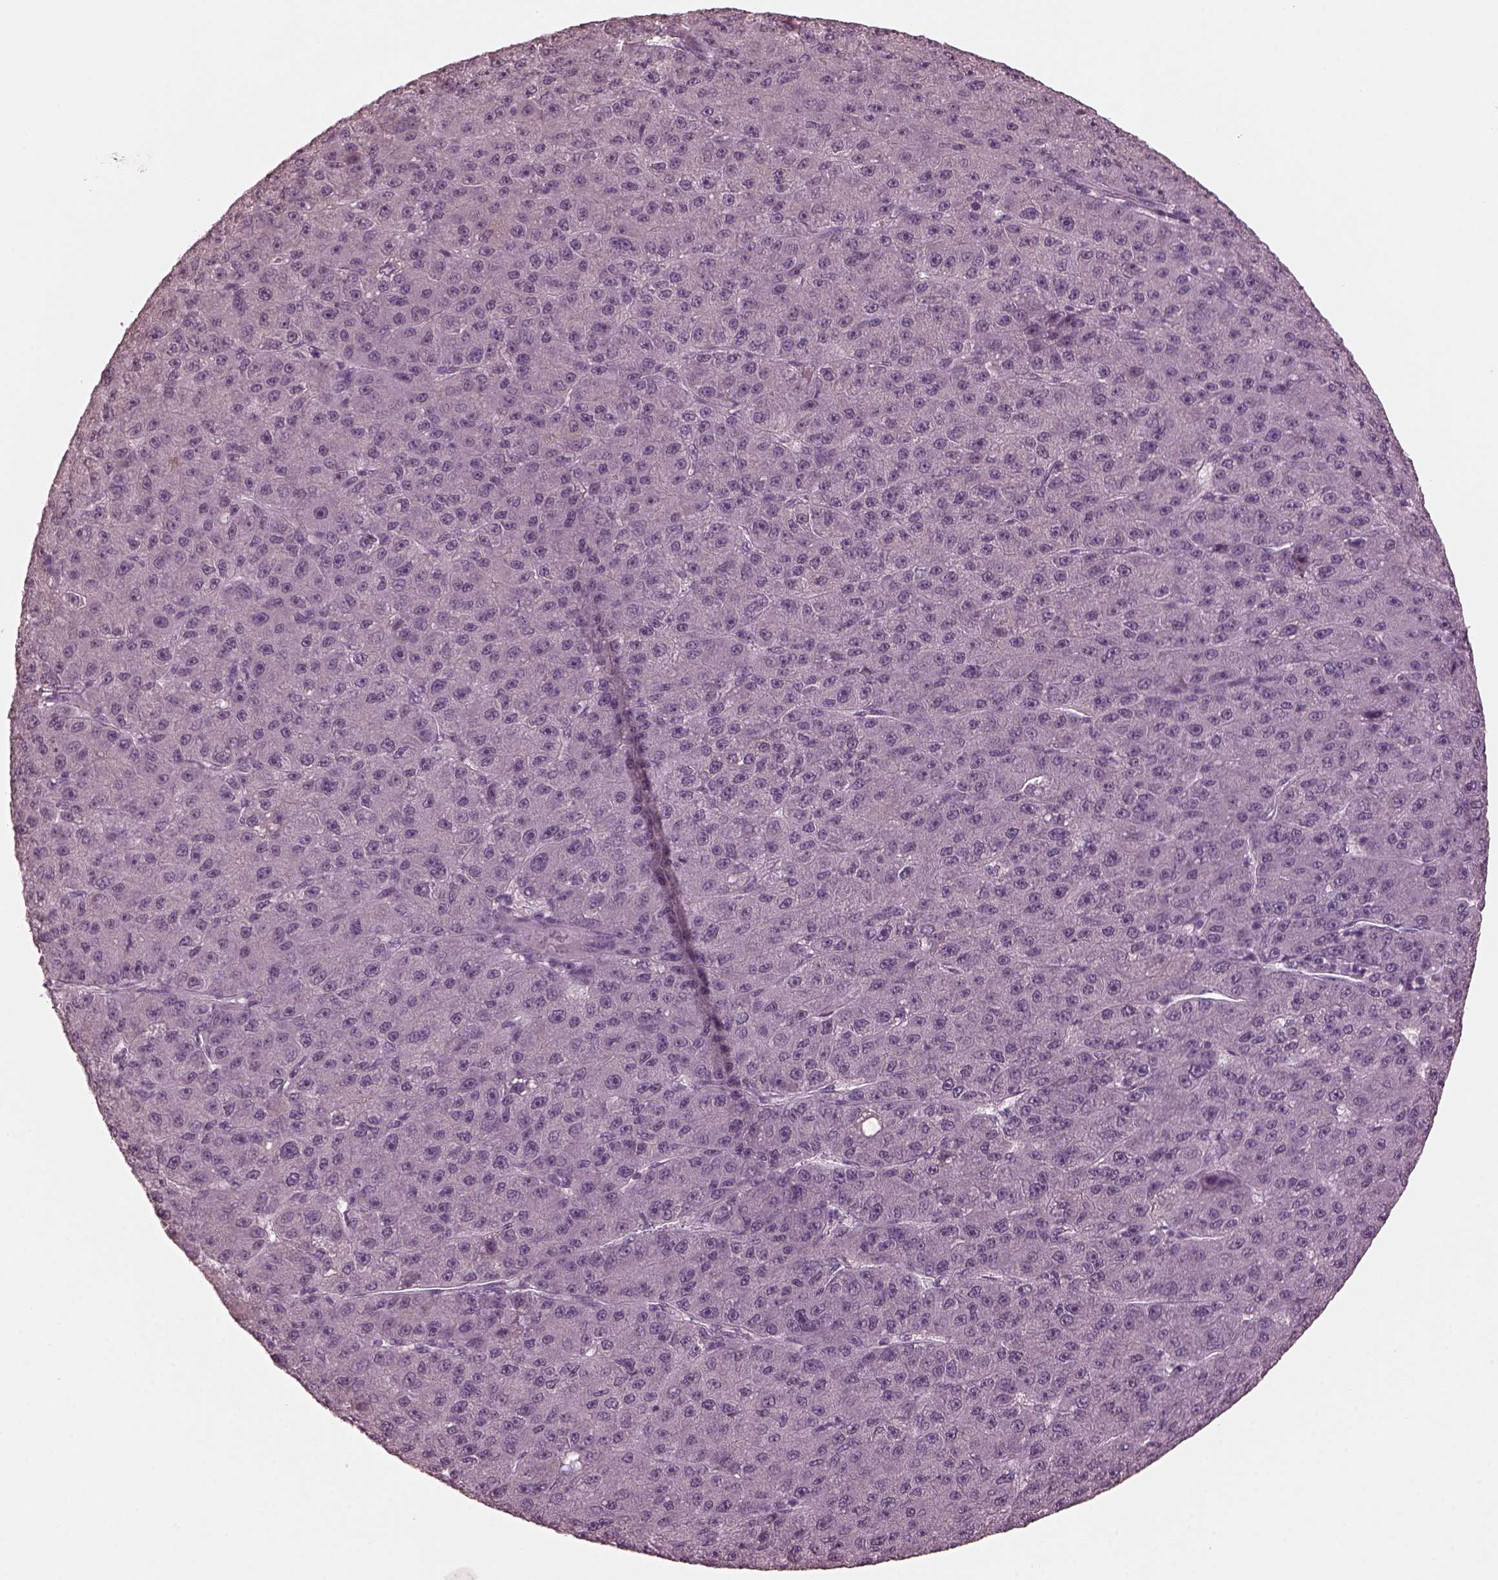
{"staining": {"intensity": "negative", "quantity": "none", "location": "none"}, "tissue": "liver cancer", "cell_type": "Tumor cells", "image_type": "cancer", "snomed": [{"axis": "morphology", "description": "Carcinoma, Hepatocellular, NOS"}, {"axis": "topography", "description": "Liver"}], "caption": "IHC photomicrograph of liver cancer stained for a protein (brown), which reveals no staining in tumor cells.", "gene": "KRT79", "patient": {"sex": "male", "age": 67}}